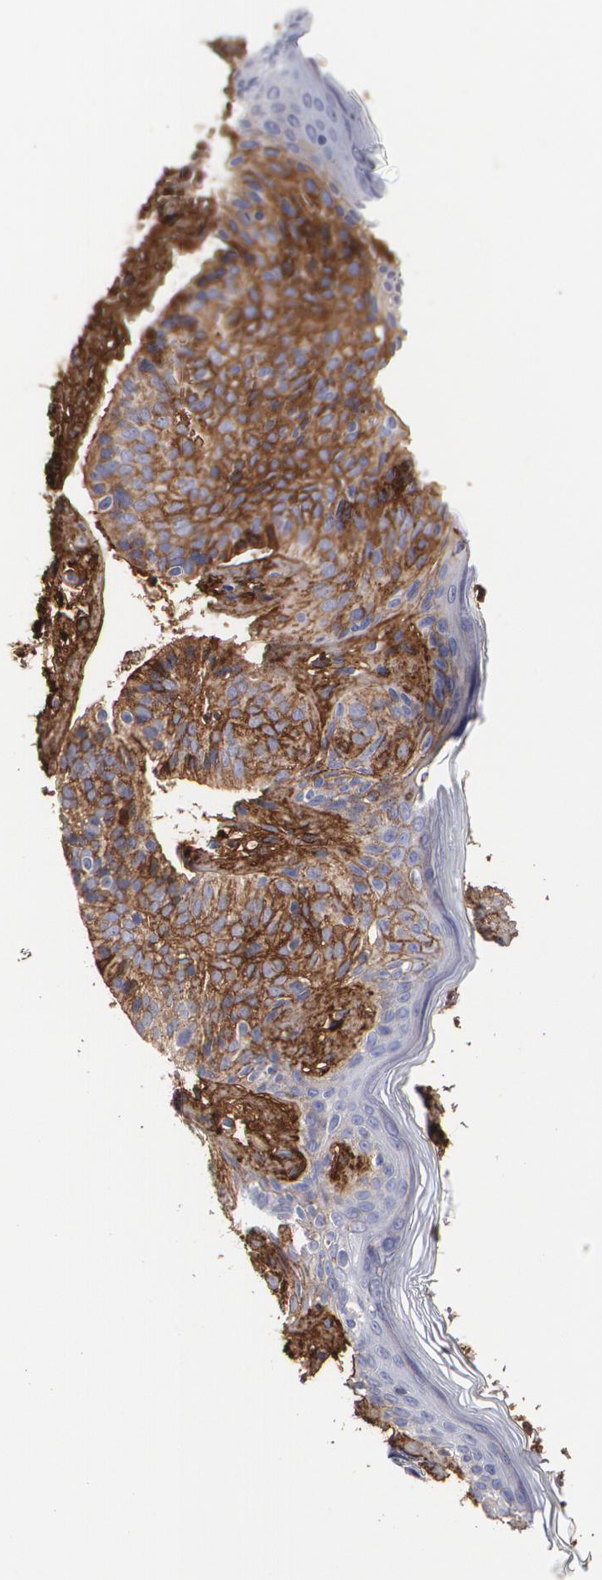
{"staining": {"intensity": "strong", "quantity": ">75%", "location": "cytoplasmic/membranous"}, "tissue": "skin cancer", "cell_type": "Tumor cells", "image_type": "cancer", "snomed": [{"axis": "morphology", "description": "Basal cell carcinoma"}, {"axis": "topography", "description": "Skin"}], "caption": "Skin basal cell carcinoma stained with a protein marker demonstrates strong staining in tumor cells.", "gene": "FBLN1", "patient": {"sex": "female", "age": 78}}